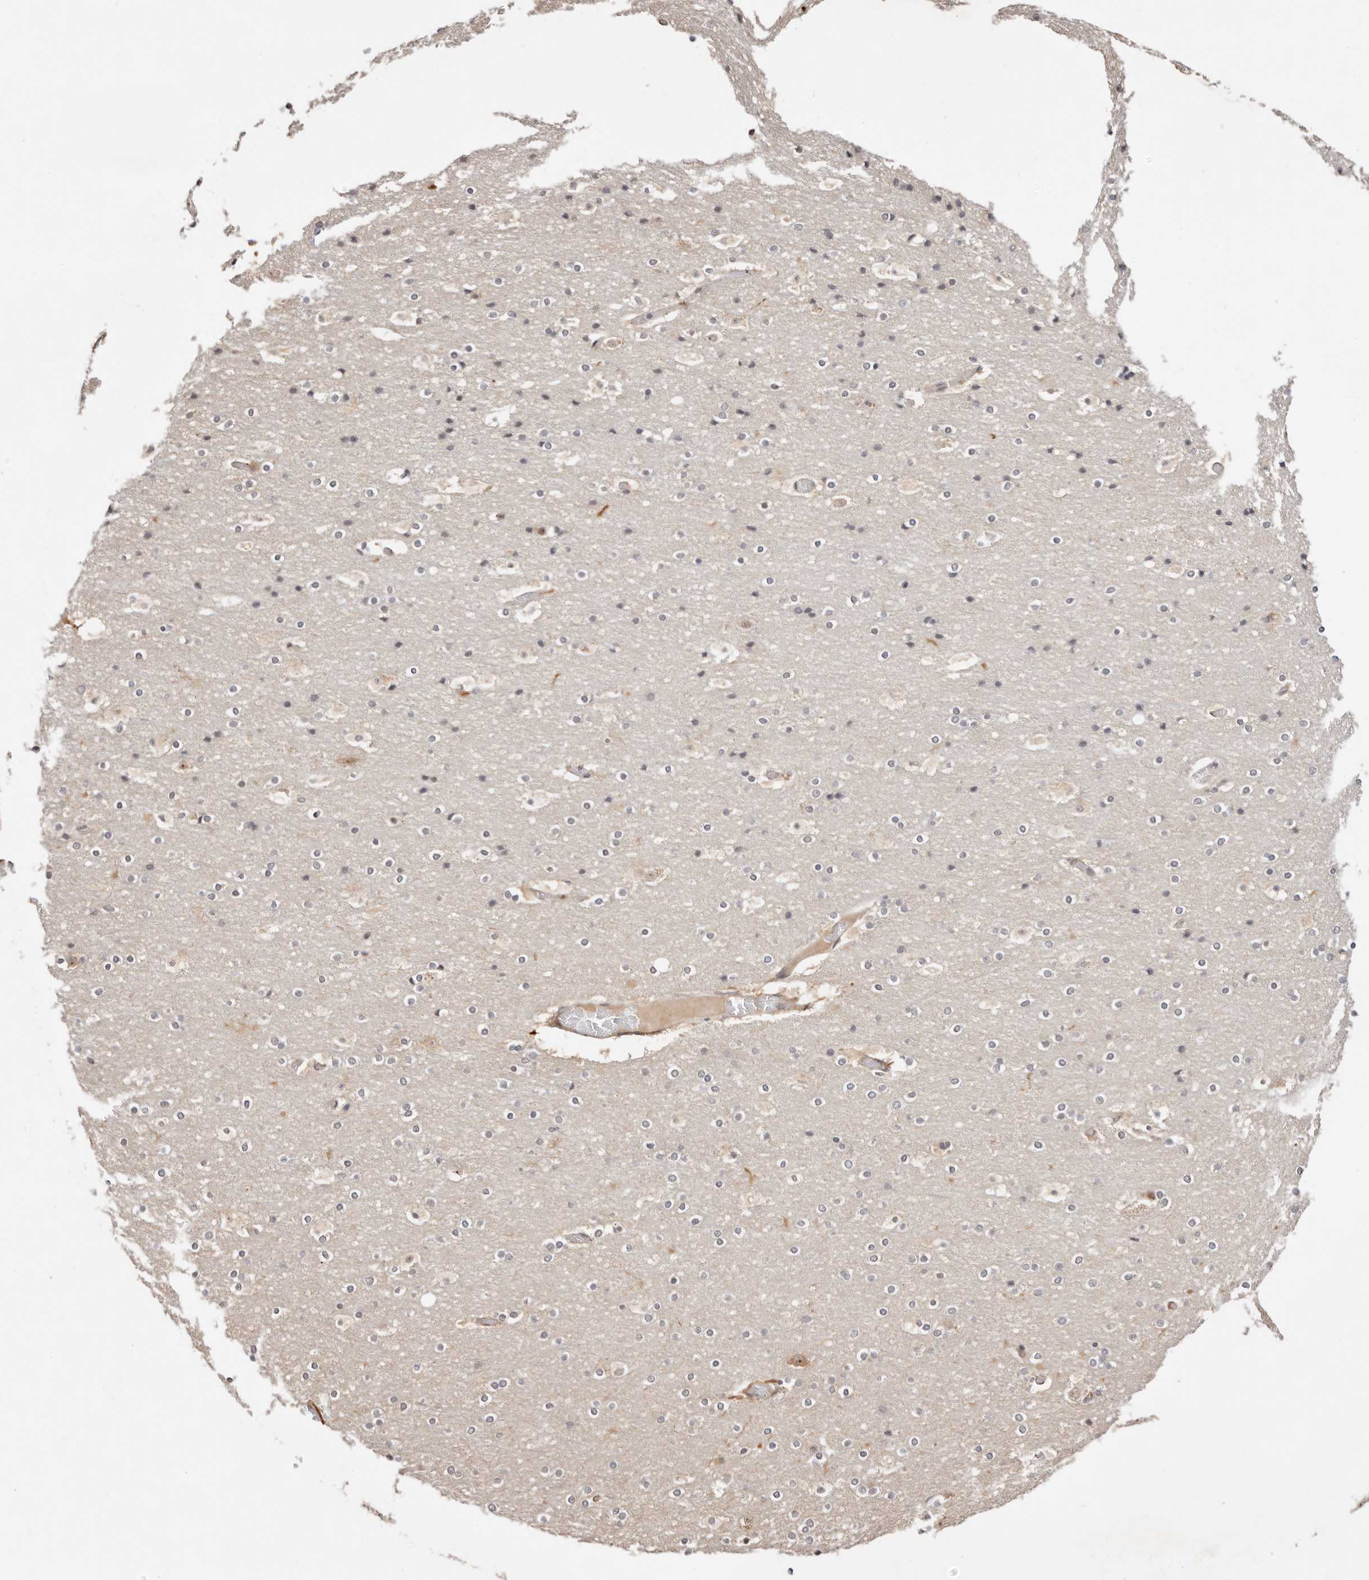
{"staining": {"intensity": "moderate", "quantity": ">75%", "location": "cytoplasmic/membranous"}, "tissue": "cerebral cortex", "cell_type": "Endothelial cells", "image_type": "normal", "snomed": [{"axis": "morphology", "description": "Normal tissue, NOS"}, {"axis": "topography", "description": "Cerebral cortex"}], "caption": "Cerebral cortex stained with DAB (3,3'-diaminobenzidine) immunohistochemistry (IHC) exhibits medium levels of moderate cytoplasmic/membranous staining in about >75% of endothelial cells.", "gene": "ODF2L", "patient": {"sex": "male", "age": 57}}